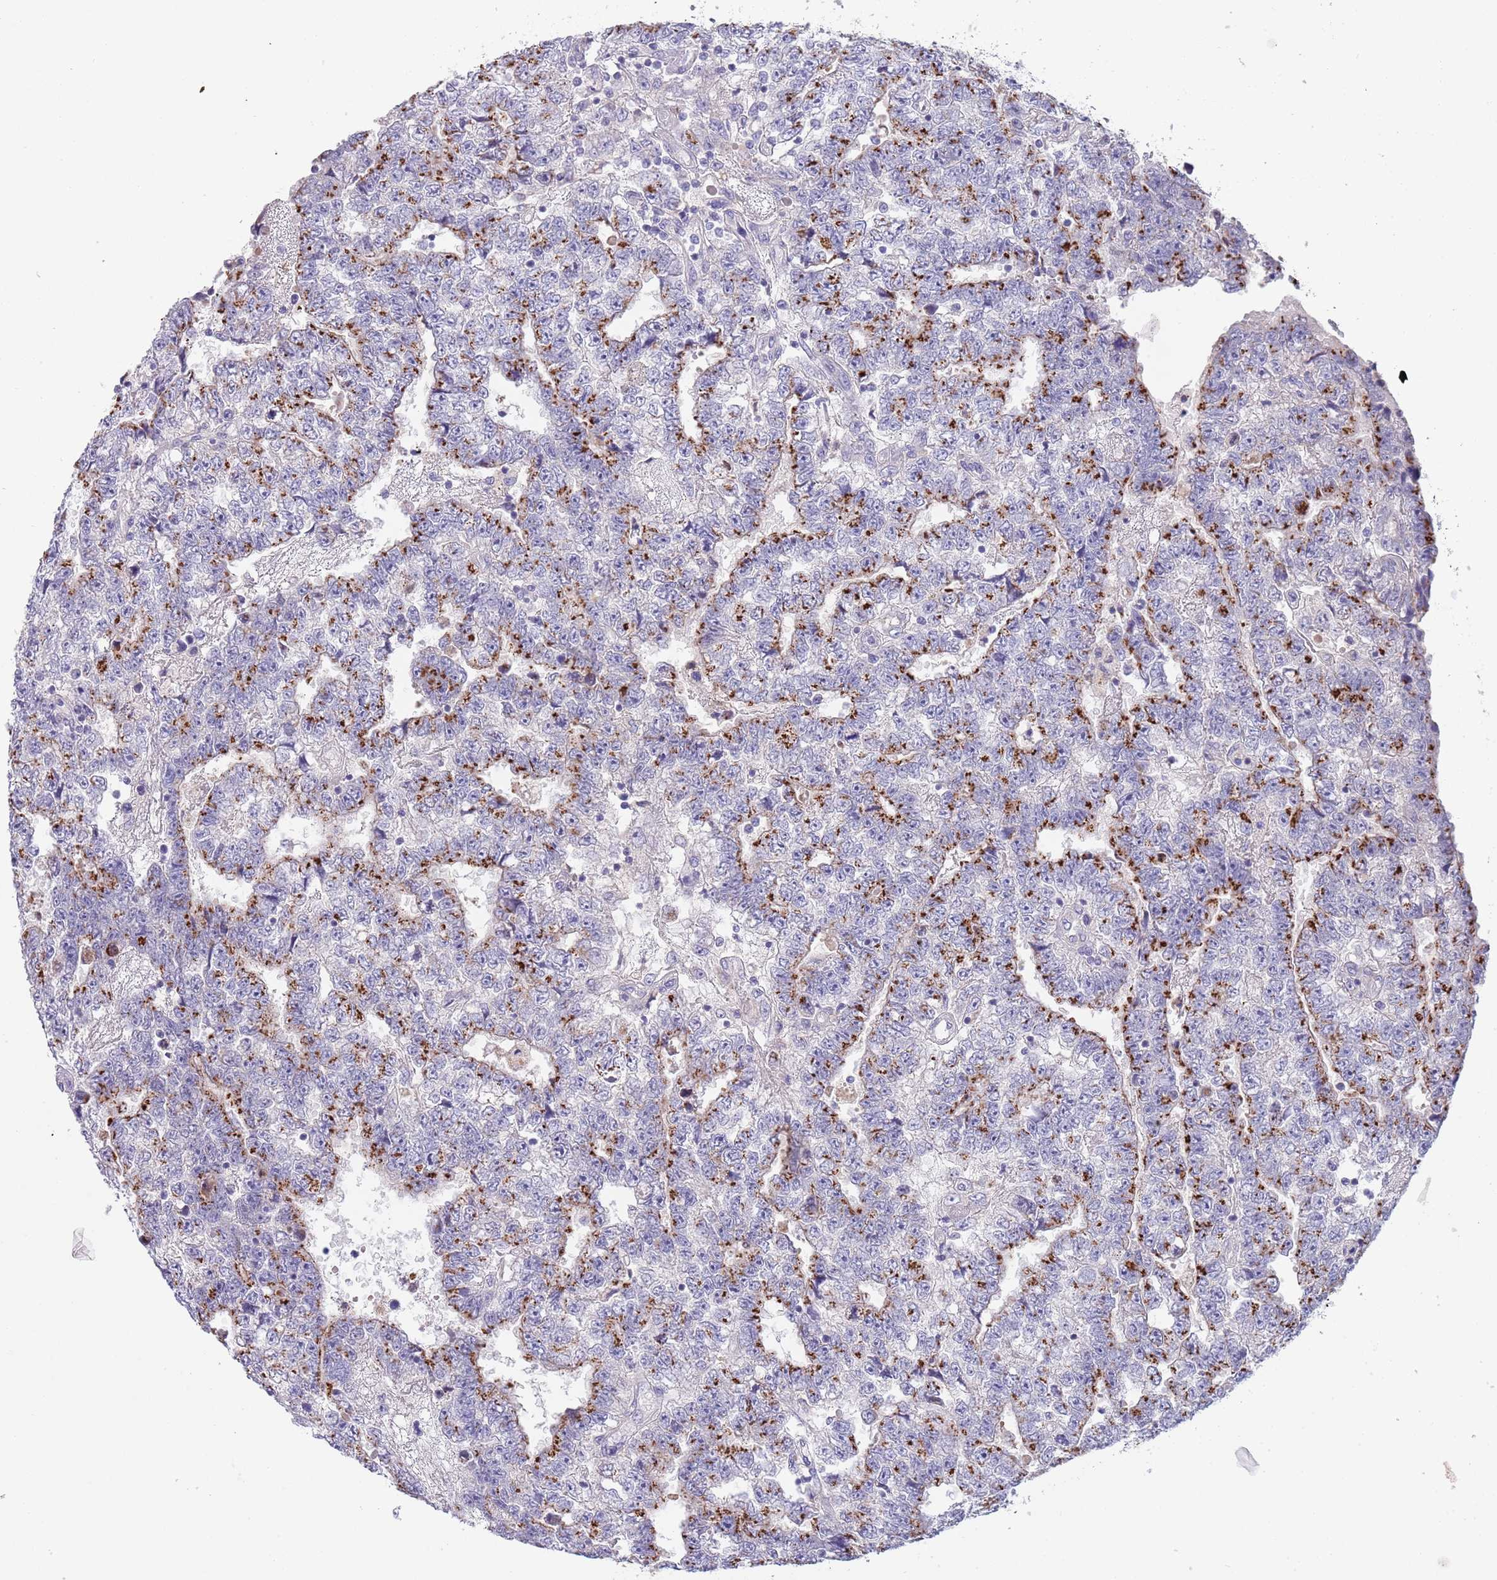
{"staining": {"intensity": "strong", "quantity": "25%-75%", "location": "cytoplasmic/membranous"}, "tissue": "testis cancer", "cell_type": "Tumor cells", "image_type": "cancer", "snomed": [{"axis": "morphology", "description": "Carcinoma, Embryonal, NOS"}, {"axis": "topography", "description": "Testis"}], "caption": "Immunohistochemical staining of testis cancer shows high levels of strong cytoplasmic/membranous staining in about 25%-75% of tumor cells.", "gene": "MAN1C1", "patient": {"sex": "male", "age": 25}}